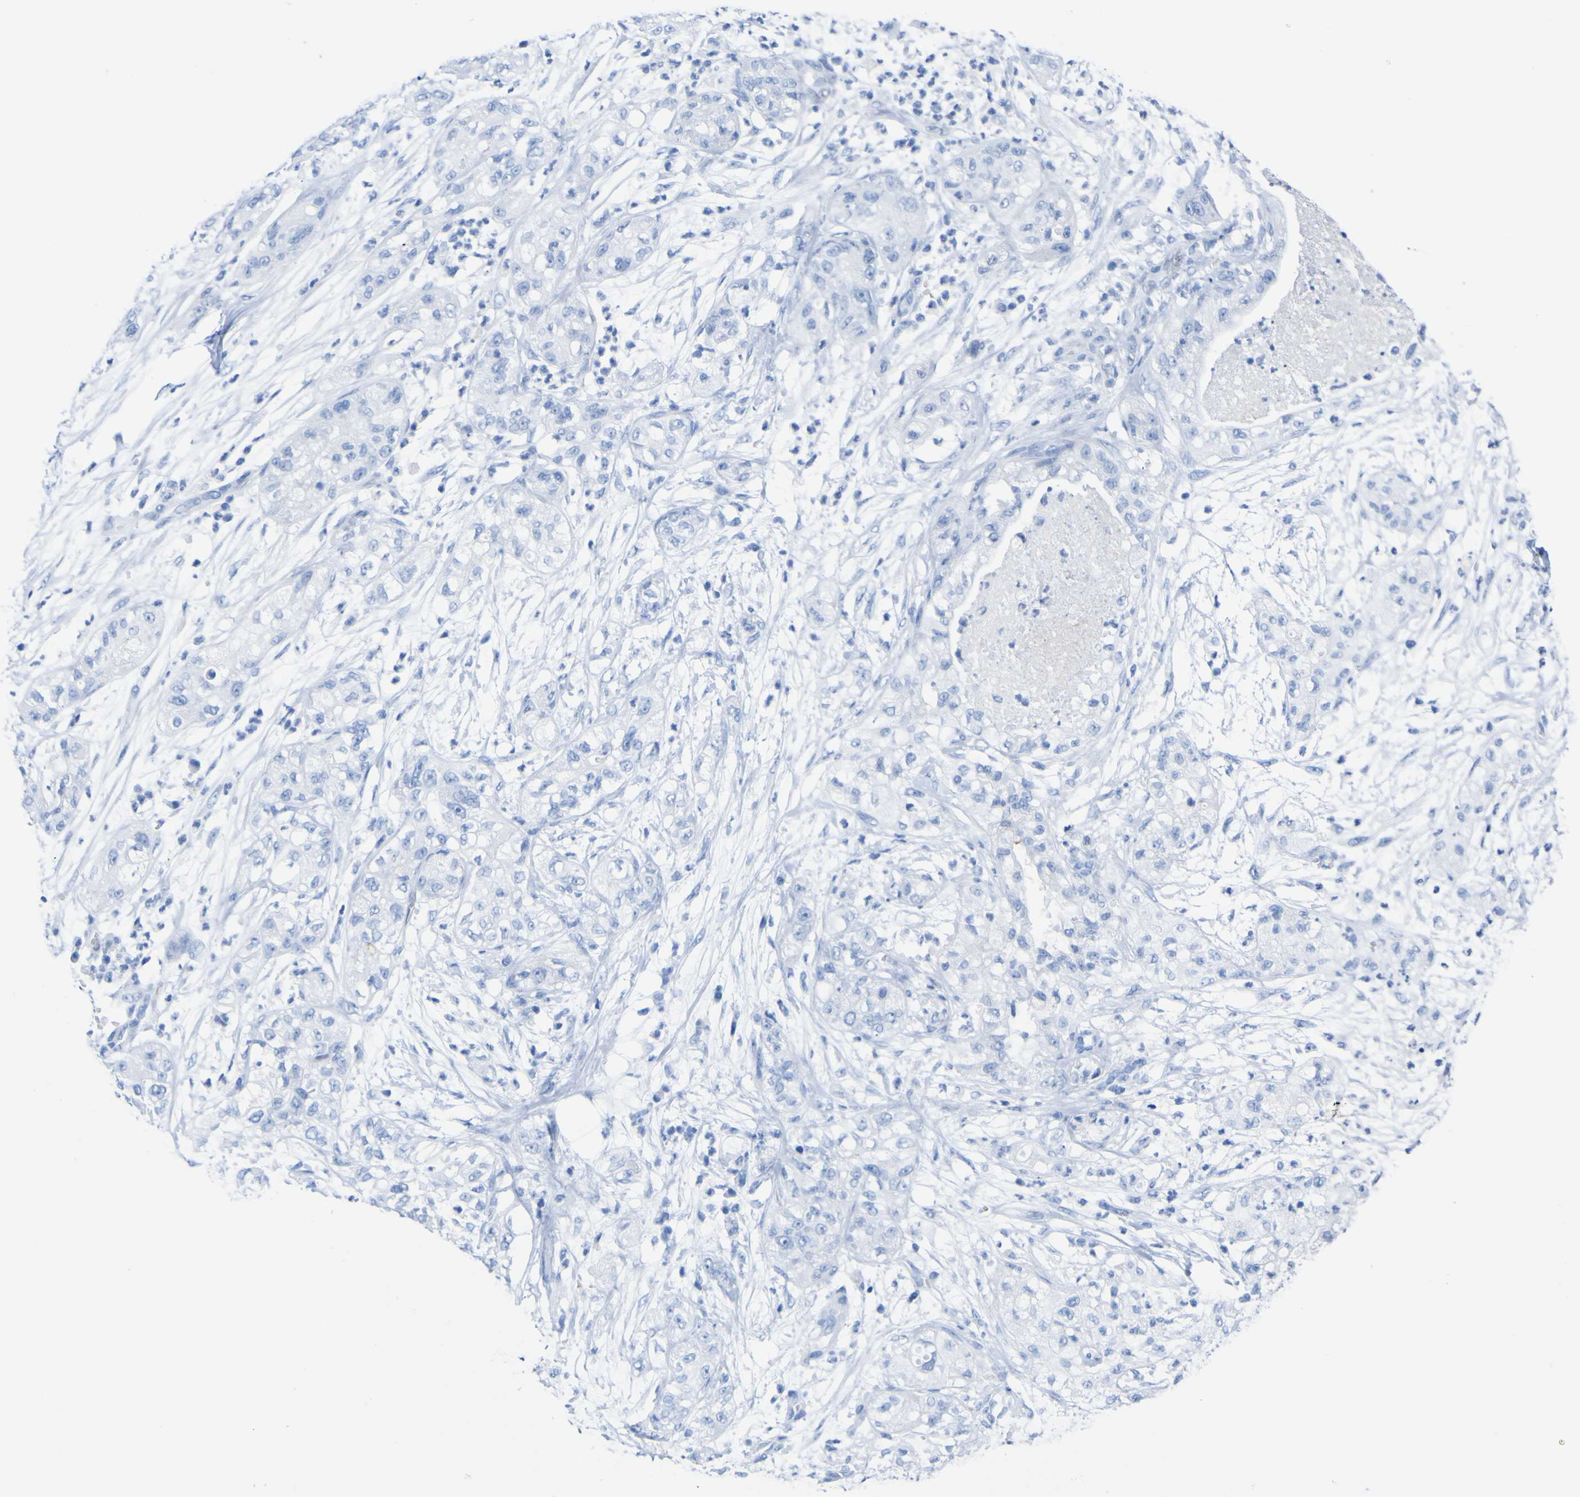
{"staining": {"intensity": "negative", "quantity": "none", "location": "none"}, "tissue": "pancreatic cancer", "cell_type": "Tumor cells", "image_type": "cancer", "snomed": [{"axis": "morphology", "description": "Adenocarcinoma, NOS"}, {"axis": "topography", "description": "Pancreas"}], "caption": "An image of pancreatic cancer stained for a protein shows no brown staining in tumor cells. (DAB (3,3'-diaminobenzidine) immunohistochemistry (IHC) with hematoxylin counter stain).", "gene": "DACH1", "patient": {"sex": "female", "age": 78}}